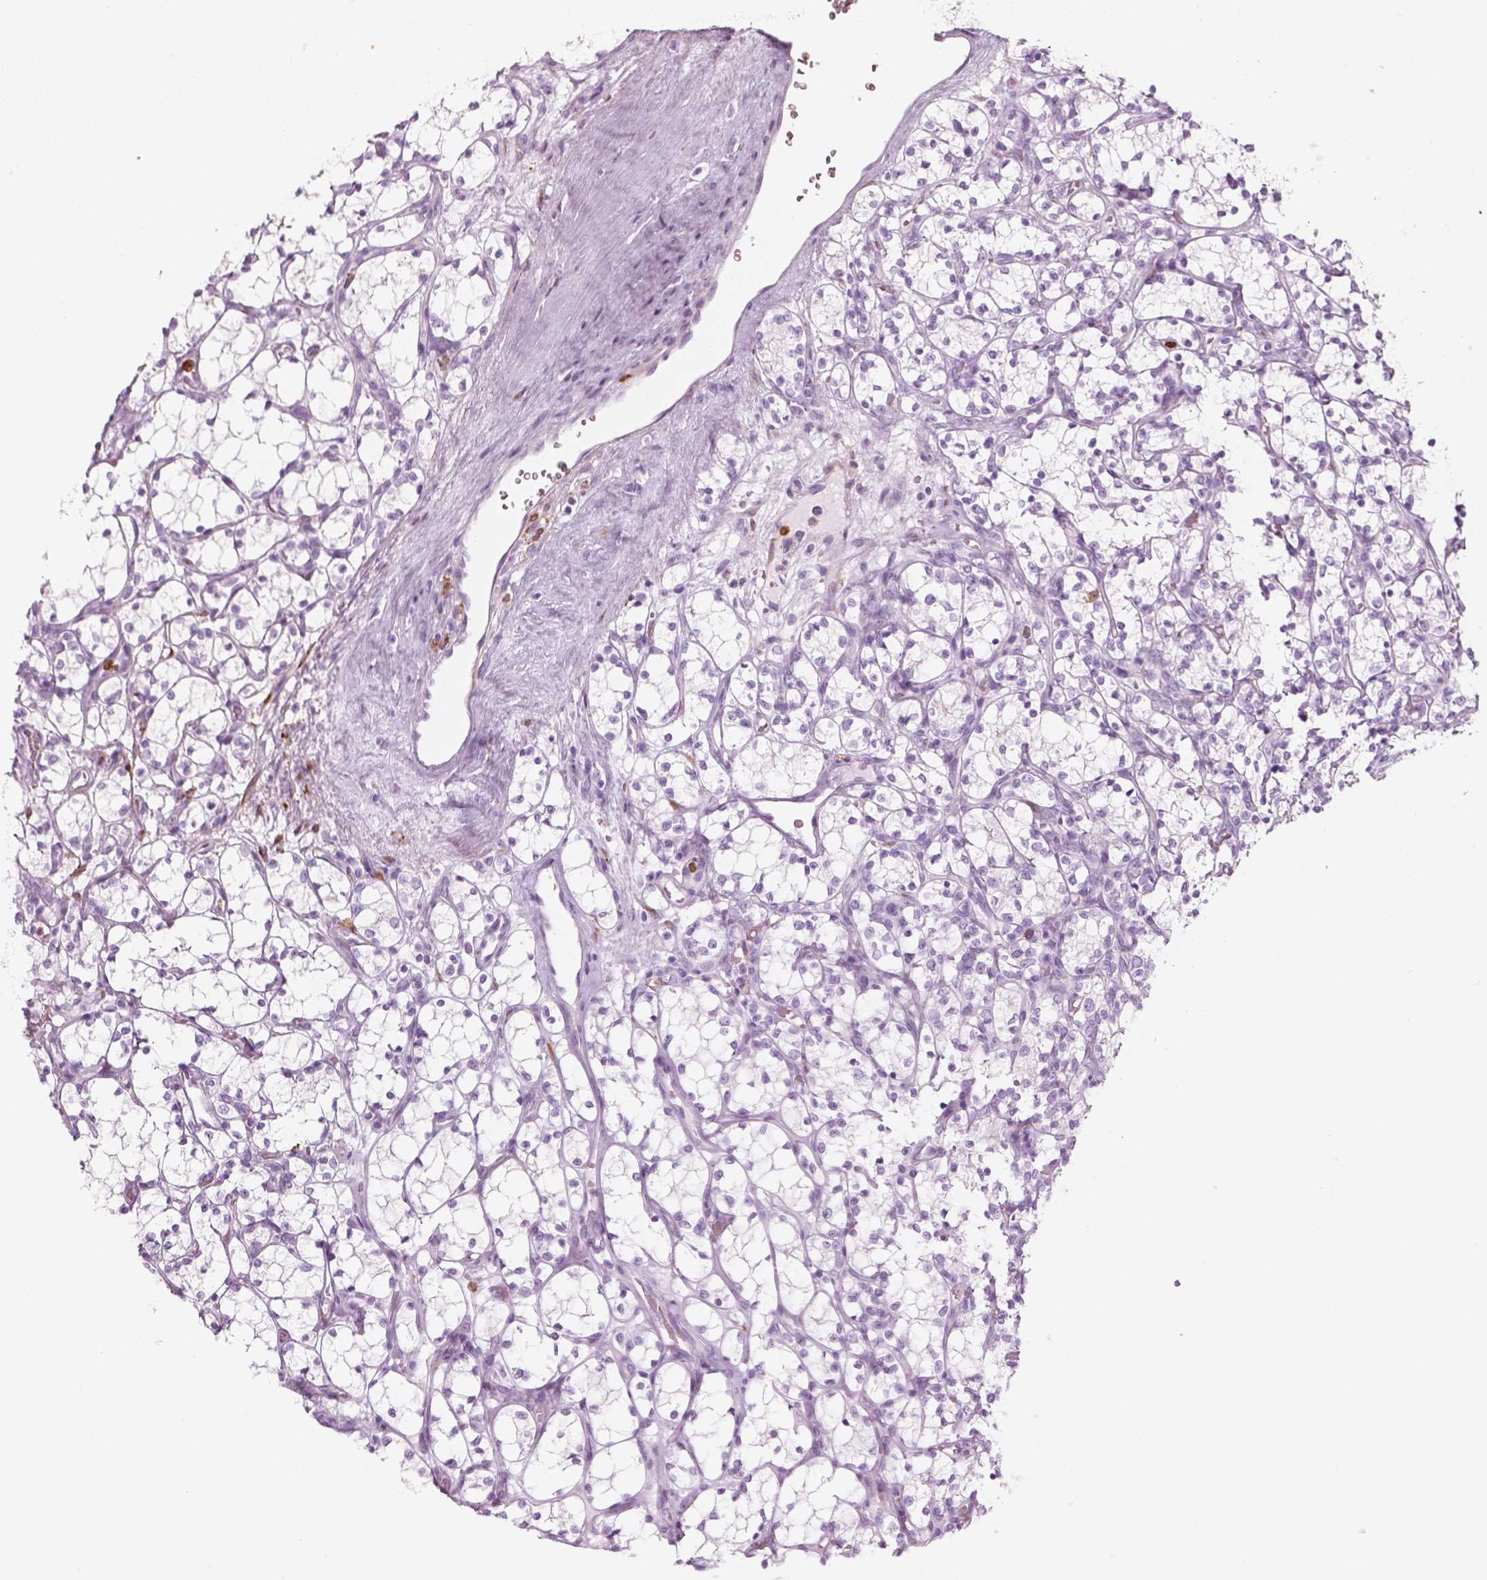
{"staining": {"intensity": "negative", "quantity": "none", "location": "none"}, "tissue": "renal cancer", "cell_type": "Tumor cells", "image_type": "cancer", "snomed": [{"axis": "morphology", "description": "Adenocarcinoma, NOS"}, {"axis": "topography", "description": "Kidney"}], "caption": "DAB immunohistochemical staining of human adenocarcinoma (renal) demonstrates no significant staining in tumor cells. The staining is performed using DAB (3,3'-diaminobenzidine) brown chromogen with nuclei counter-stained in using hematoxylin.", "gene": "CES1", "patient": {"sex": "female", "age": 69}}